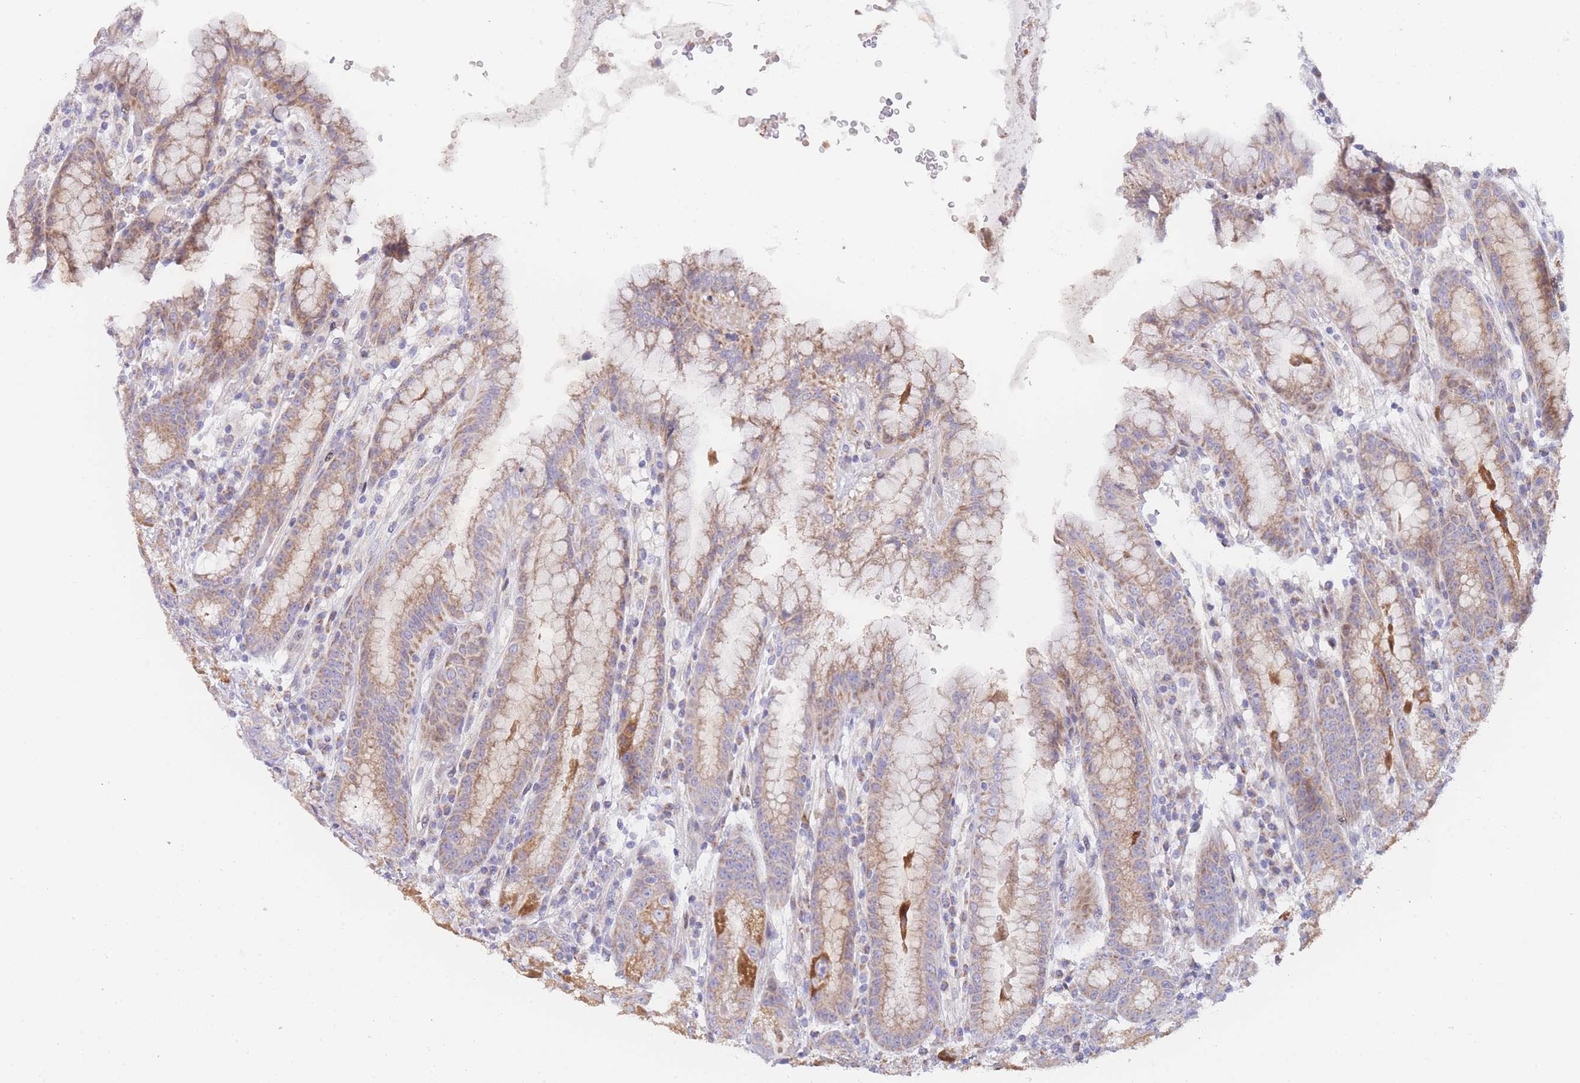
{"staining": {"intensity": "strong", "quantity": "25%-75%", "location": "cytoplasmic/membranous"}, "tissue": "stomach", "cell_type": "Glandular cells", "image_type": "normal", "snomed": [{"axis": "morphology", "description": "Normal tissue, NOS"}, {"axis": "topography", "description": "Stomach, upper"}], "caption": "Protein expression analysis of normal stomach demonstrates strong cytoplasmic/membranous positivity in about 25%-75% of glandular cells. (IHC, brightfield microscopy, high magnification).", "gene": "GPAM", "patient": {"sex": "male", "age": 52}}